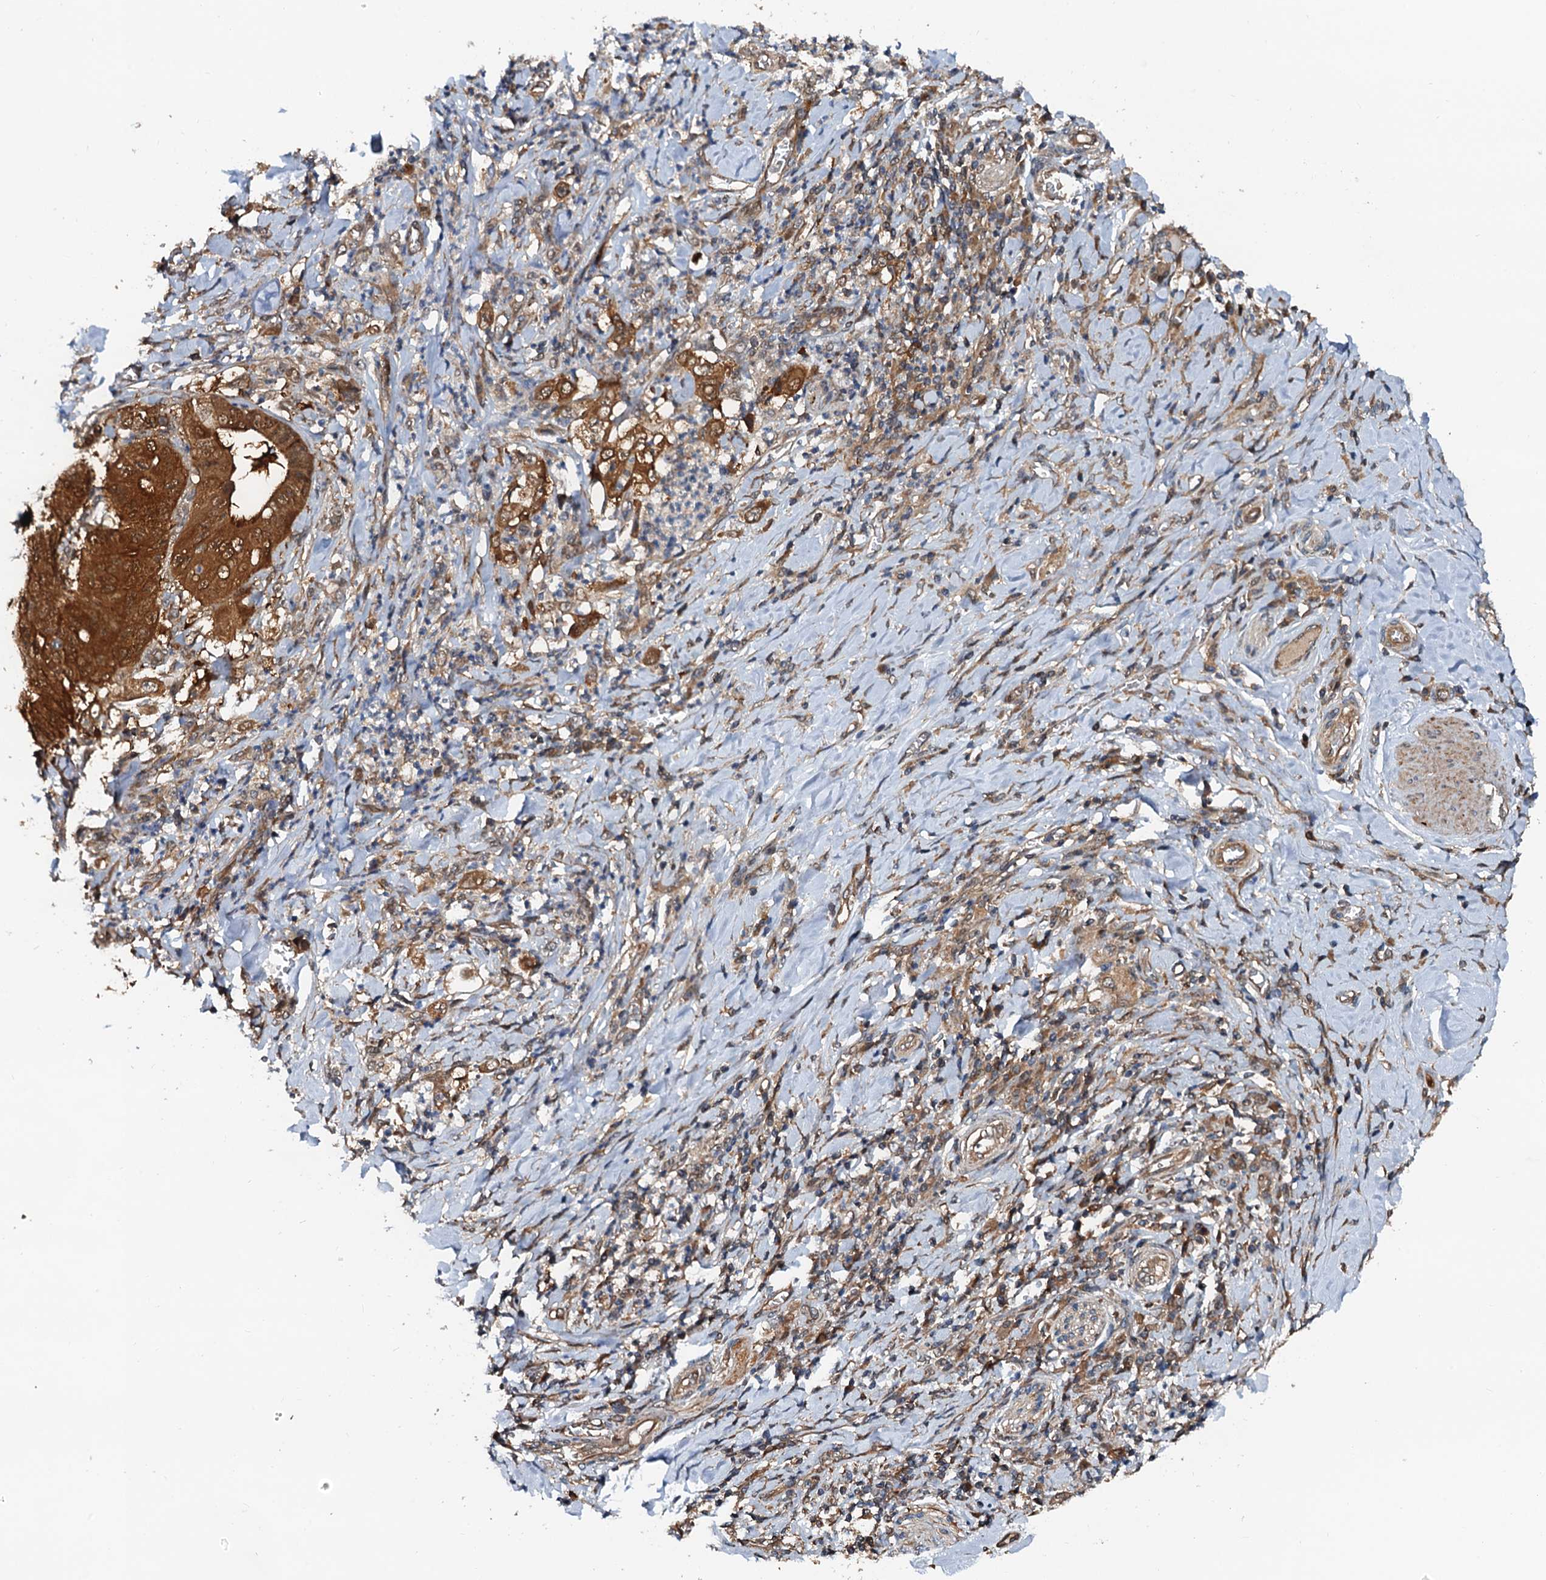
{"staining": {"intensity": "strong", "quantity": ">75%", "location": "cytoplasmic/membranous"}, "tissue": "stomach cancer", "cell_type": "Tumor cells", "image_type": "cancer", "snomed": [{"axis": "morphology", "description": "Adenocarcinoma, NOS"}, {"axis": "topography", "description": "Stomach"}], "caption": "This histopathology image reveals stomach adenocarcinoma stained with immunohistochemistry (IHC) to label a protein in brown. The cytoplasmic/membranous of tumor cells show strong positivity for the protein. Nuclei are counter-stained blue.", "gene": "AAGAB", "patient": {"sex": "female", "age": 73}}